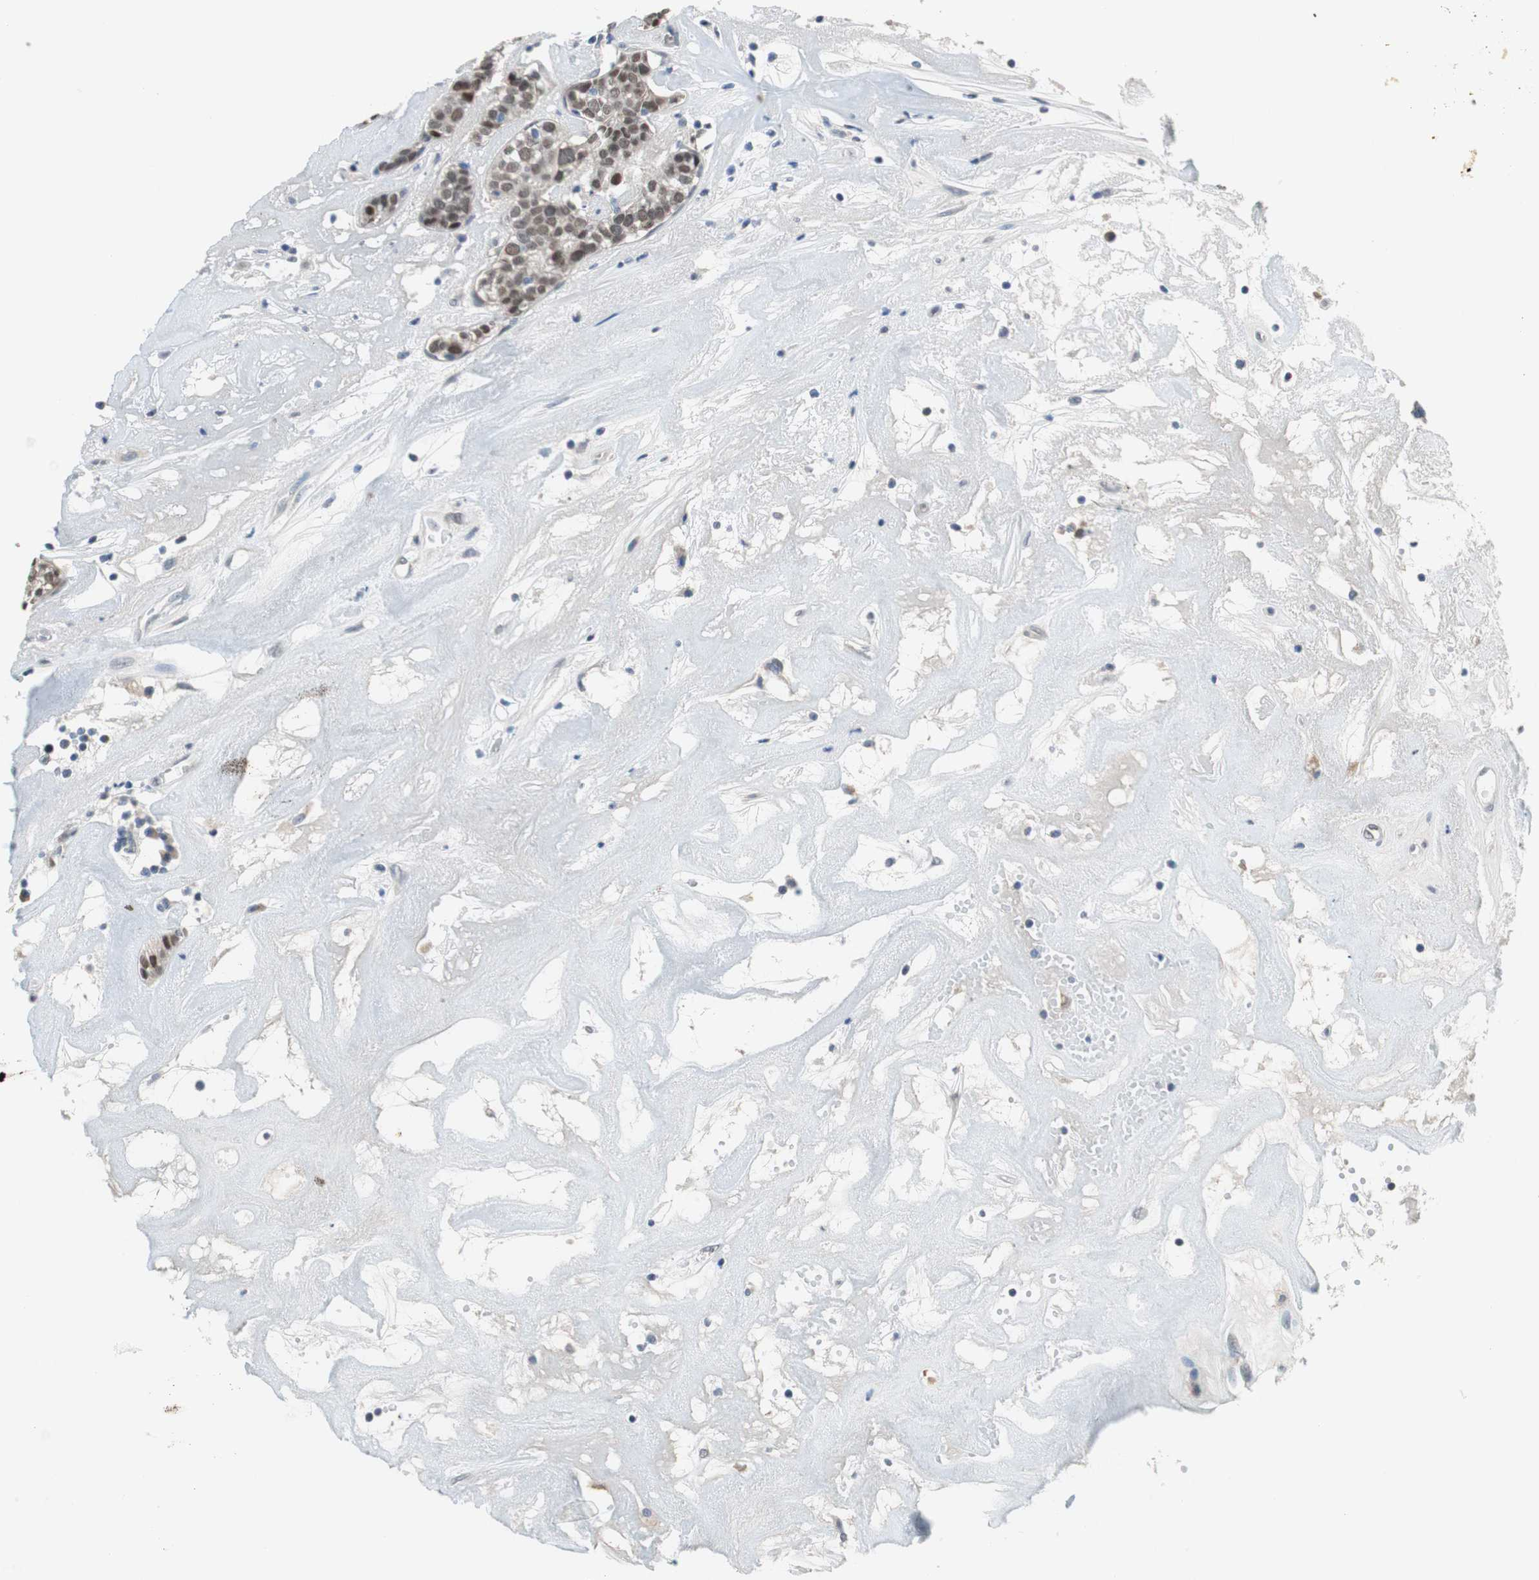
{"staining": {"intensity": "weak", "quantity": "25%-75%", "location": "nuclear"}, "tissue": "head and neck cancer", "cell_type": "Tumor cells", "image_type": "cancer", "snomed": [{"axis": "morphology", "description": "Adenocarcinoma, NOS"}, {"axis": "topography", "description": "Salivary gland"}, {"axis": "topography", "description": "Head-Neck"}], "caption": "This photomicrograph shows immunohistochemistry (IHC) staining of human adenocarcinoma (head and neck), with low weak nuclear expression in approximately 25%-75% of tumor cells.", "gene": "GRHL1", "patient": {"sex": "female", "age": 65}}